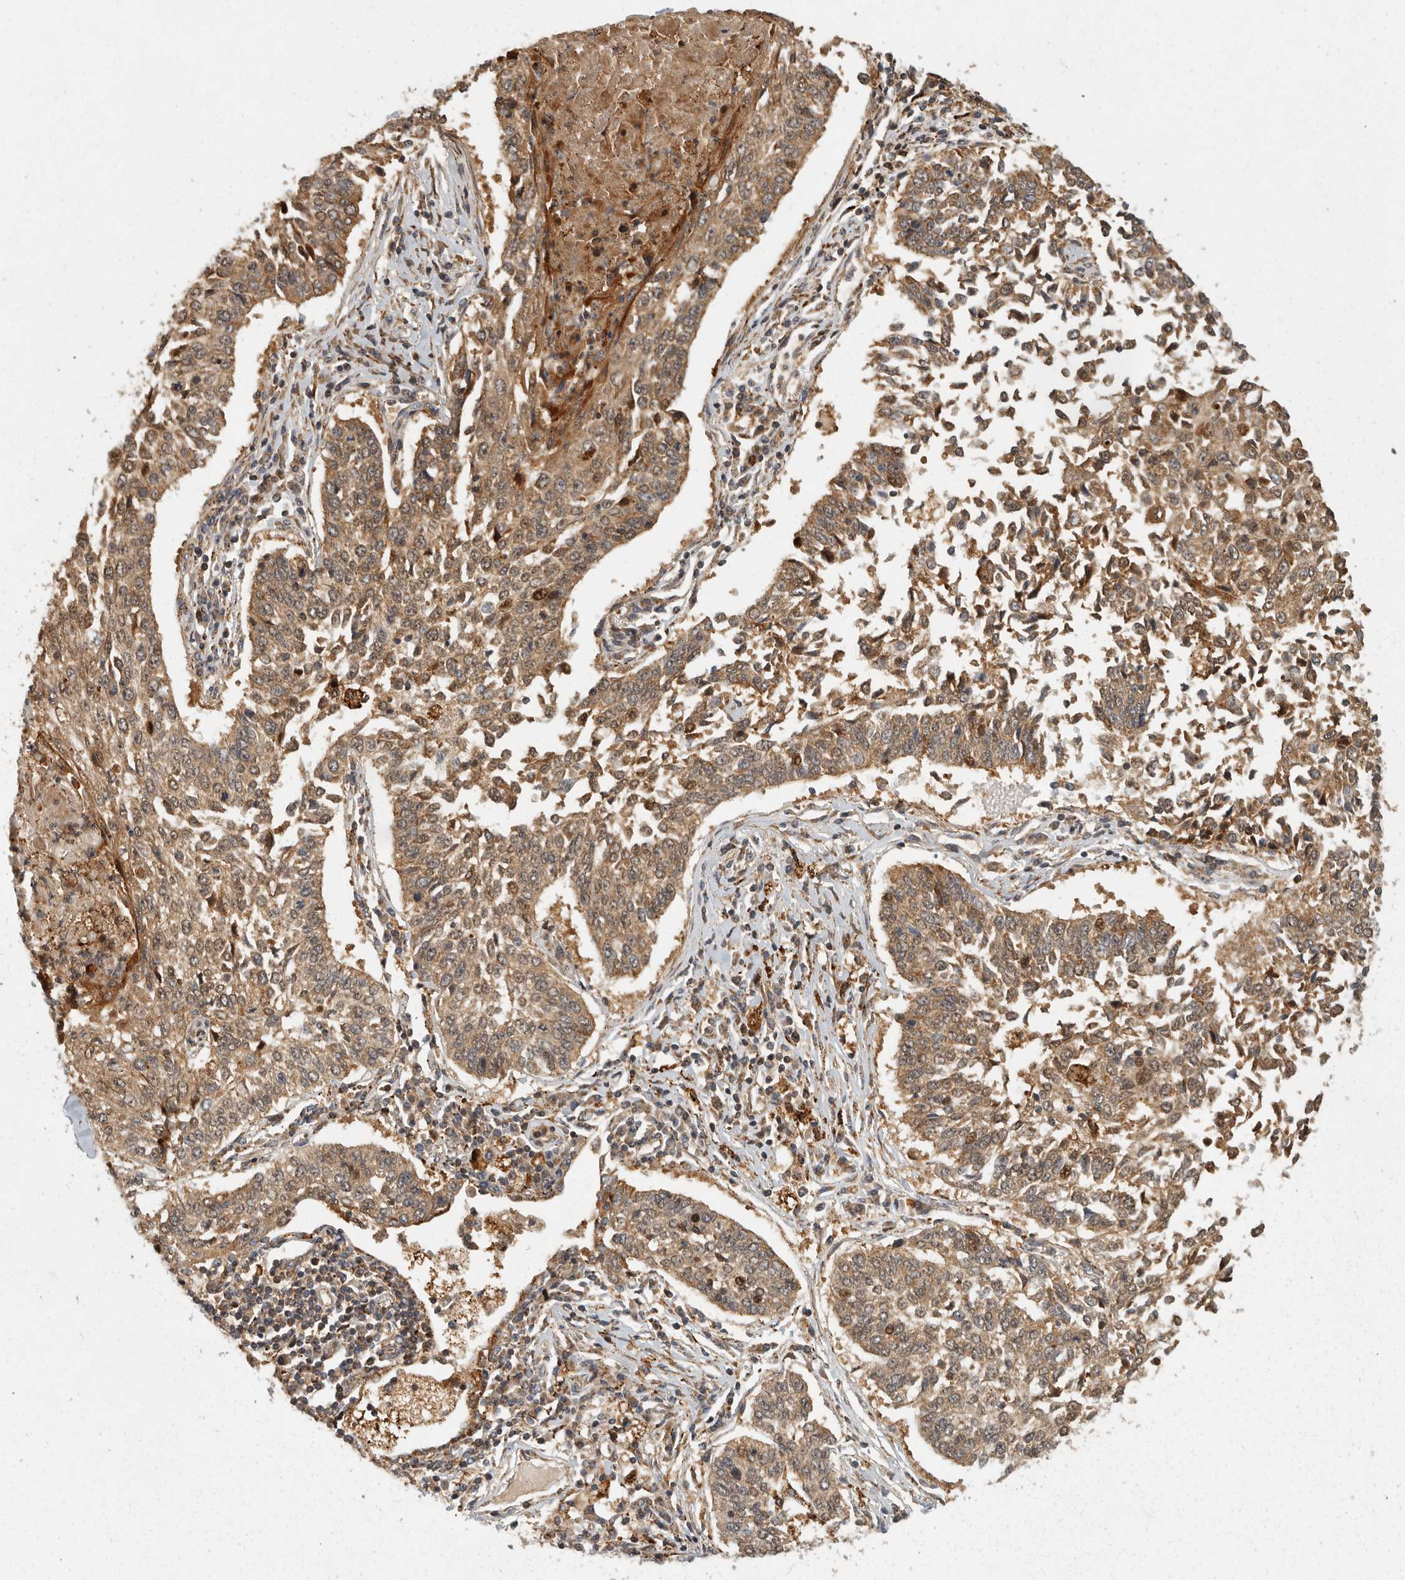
{"staining": {"intensity": "moderate", "quantity": ">75%", "location": "cytoplasmic/membranous"}, "tissue": "lung cancer", "cell_type": "Tumor cells", "image_type": "cancer", "snomed": [{"axis": "morphology", "description": "Normal tissue, NOS"}, {"axis": "morphology", "description": "Squamous cell carcinoma, NOS"}, {"axis": "topography", "description": "Cartilage tissue"}, {"axis": "topography", "description": "Lung"}, {"axis": "topography", "description": "Peripheral nerve tissue"}], "caption": "High-power microscopy captured an immunohistochemistry histopathology image of lung cancer, revealing moderate cytoplasmic/membranous positivity in approximately >75% of tumor cells. (DAB (3,3'-diaminobenzidine) = brown stain, brightfield microscopy at high magnification).", "gene": "SWT1", "patient": {"sex": "female", "age": 49}}